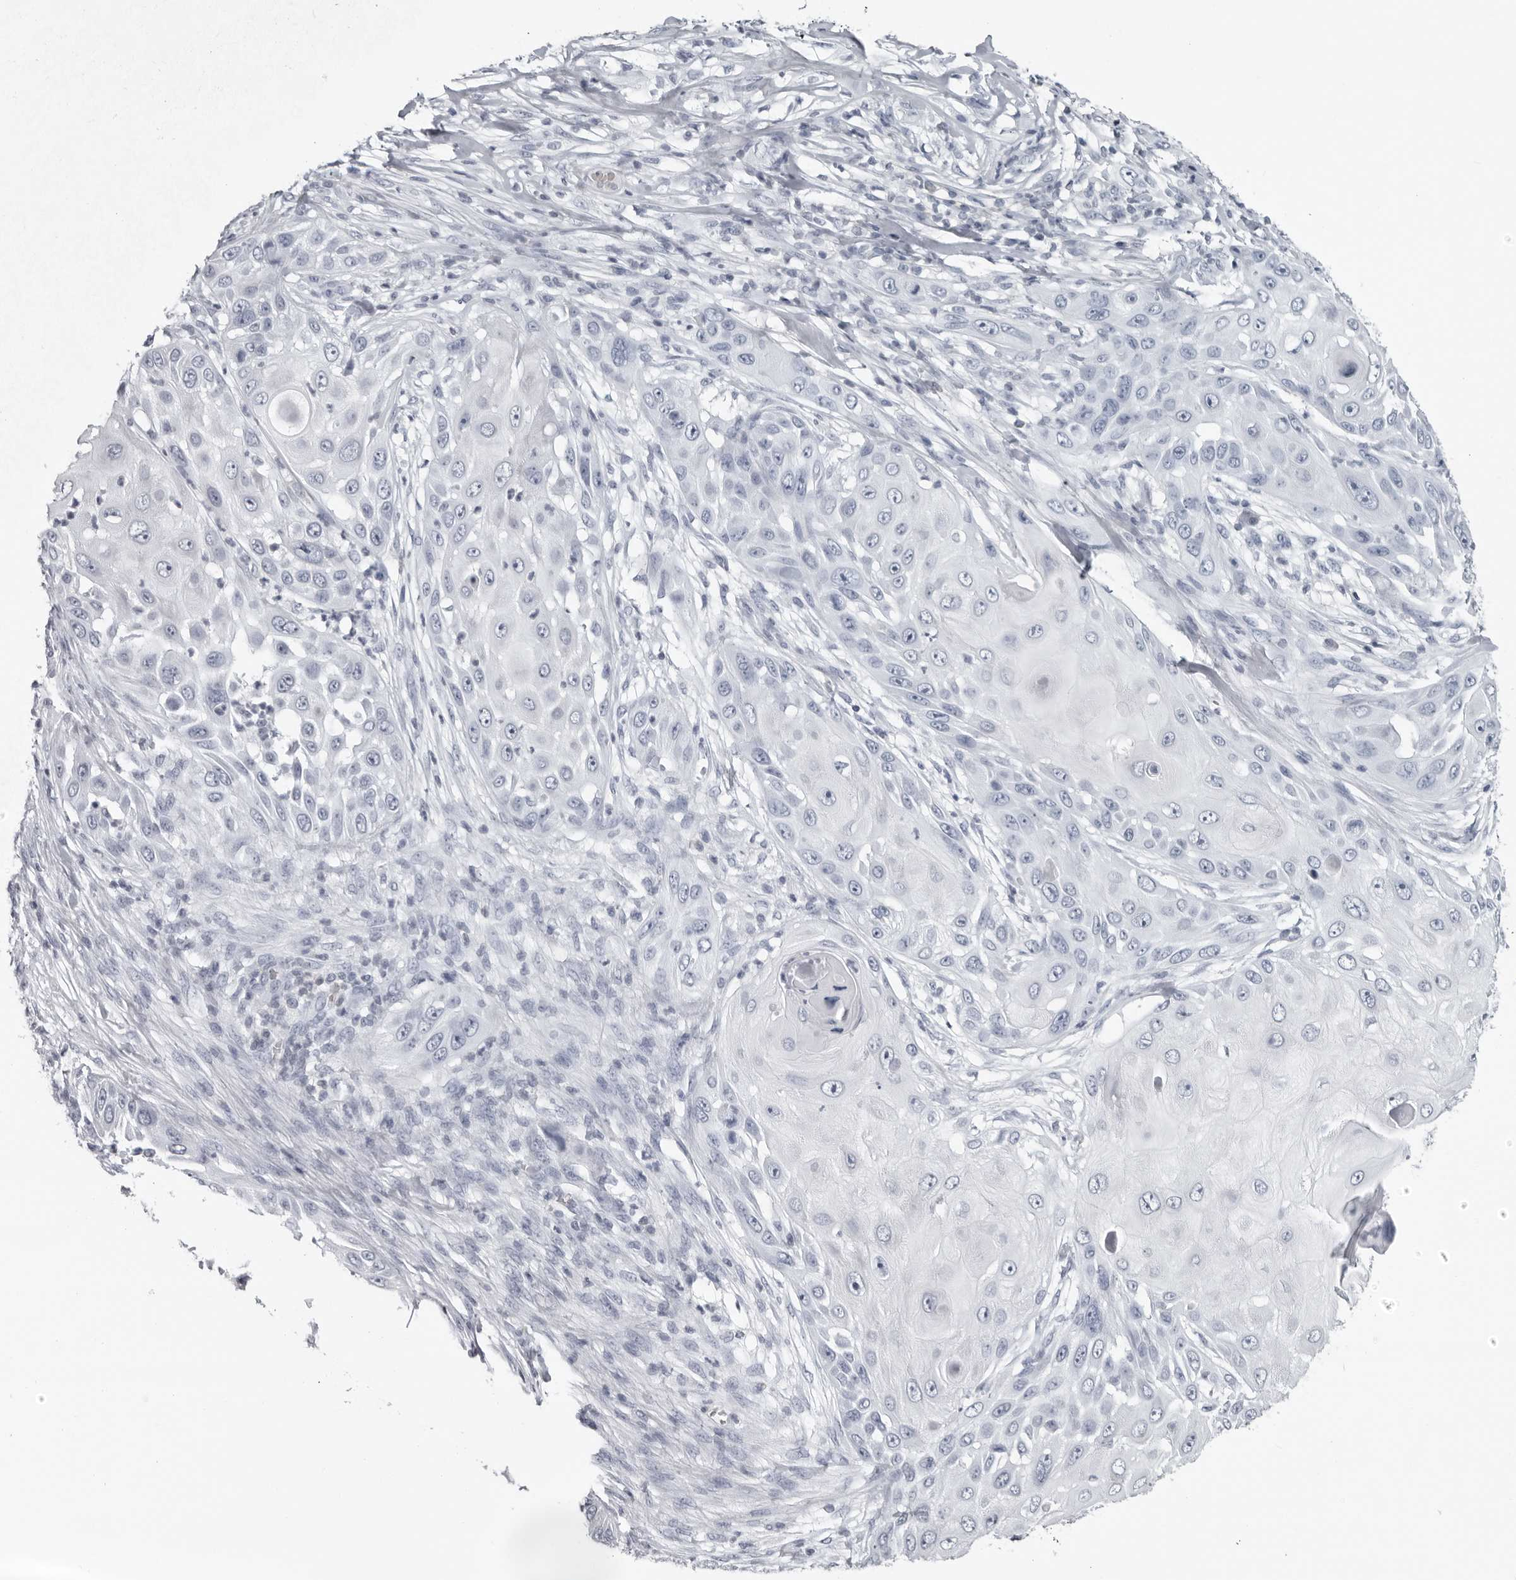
{"staining": {"intensity": "negative", "quantity": "none", "location": "none"}, "tissue": "skin cancer", "cell_type": "Tumor cells", "image_type": "cancer", "snomed": [{"axis": "morphology", "description": "Squamous cell carcinoma, NOS"}, {"axis": "topography", "description": "Skin"}], "caption": "Skin squamous cell carcinoma was stained to show a protein in brown. There is no significant staining in tumor cells. Brightfield microscopy of immunohistochemistry (IHC) stained with DAB (brown) and hematoxylin (blue), captured at high magnification.", "gene": "EPB41", "patient": {"sex": "female", "age": 44}}